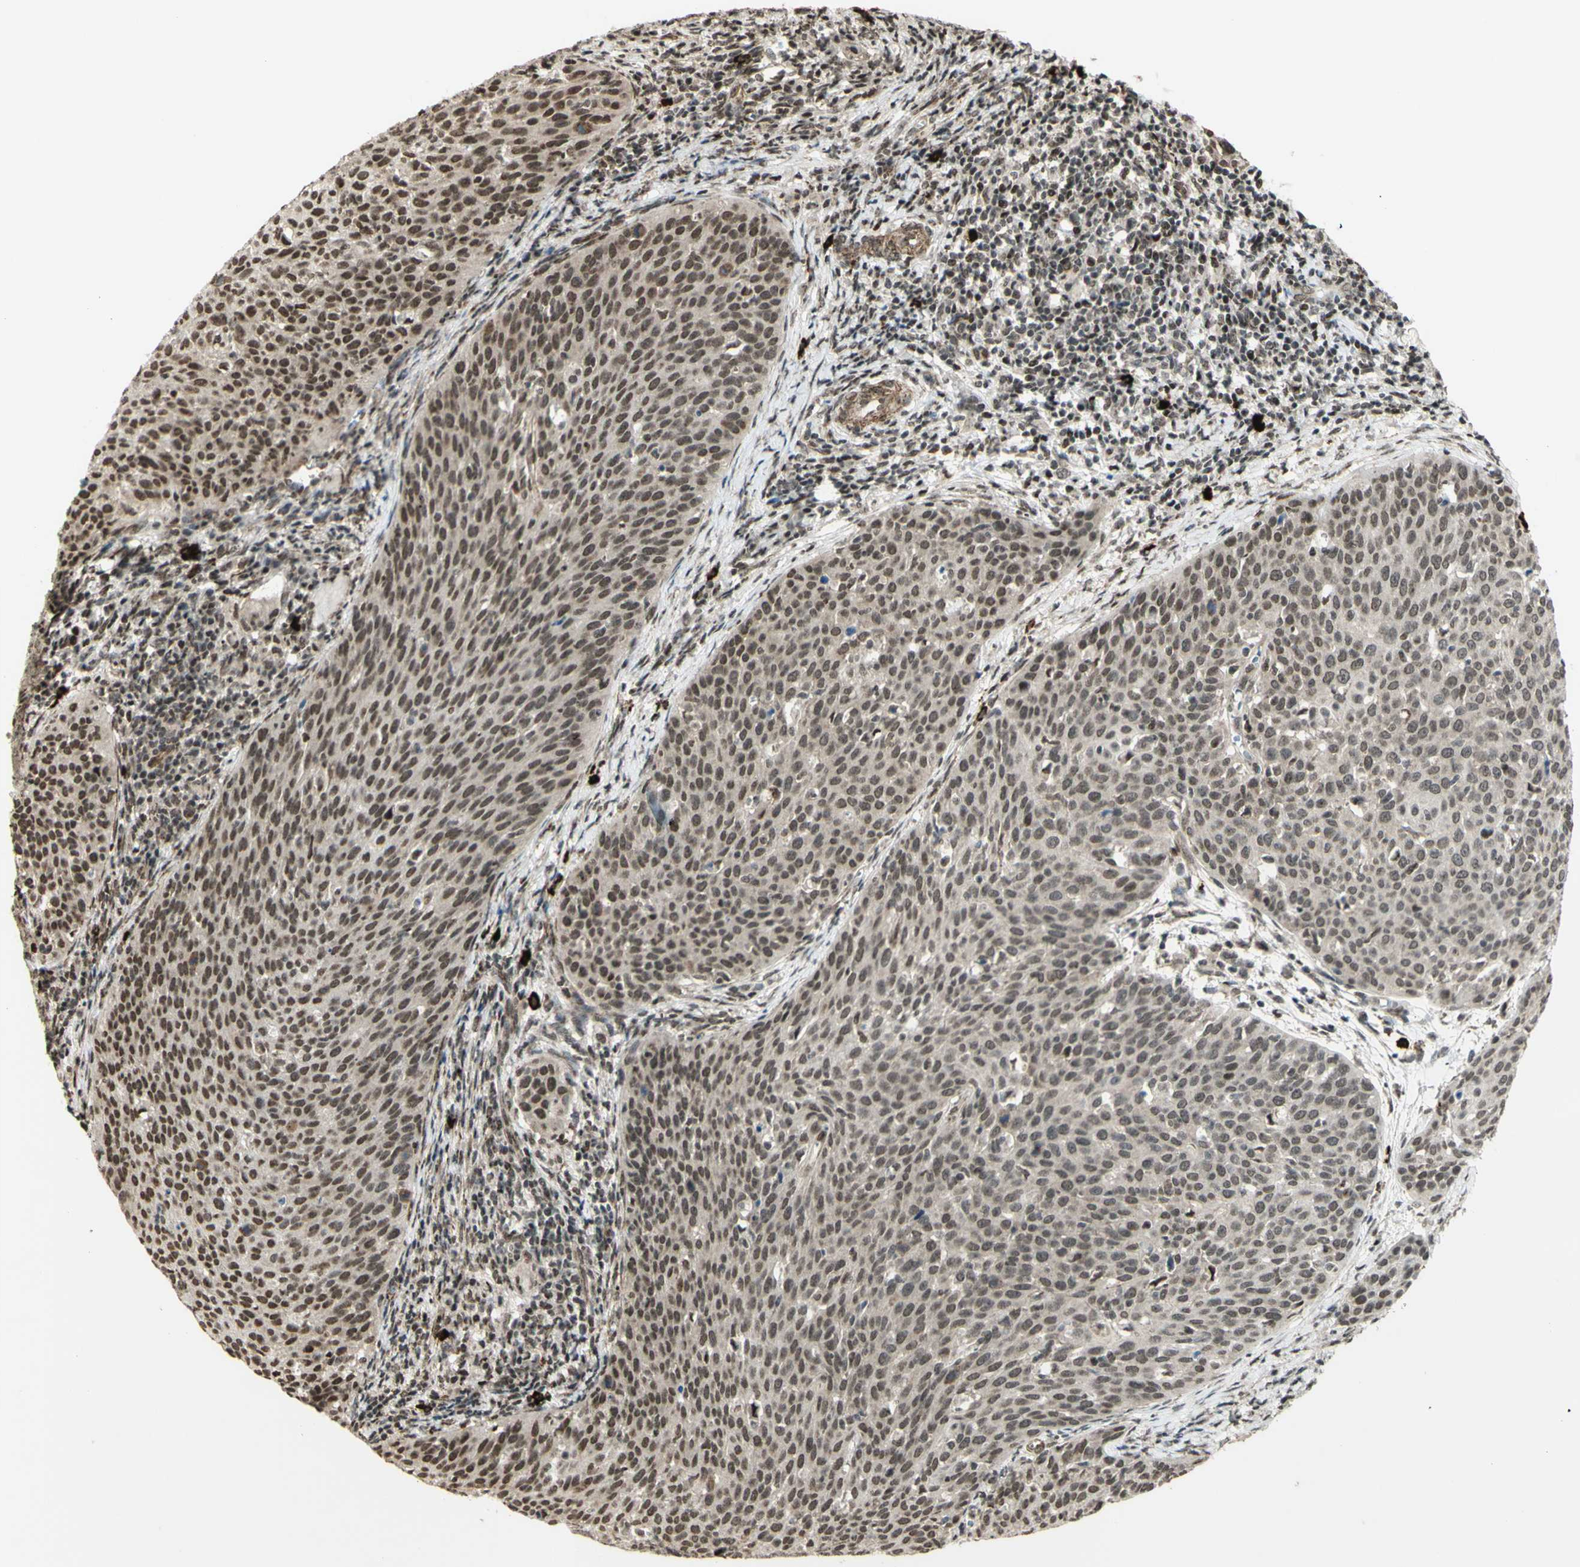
{"staining": {"intensity": "moderate", "quantity": ">75%", "location": "nuclear"}, "tissue": "cervical cancer", "cell_type": "Tumor cells", "image_type": "cancer", "snomed": [{"axis": "morphology", "description": "Squamous cell carcinoma, NOS"}, {"axis": "topography", "description": "Cervix"}], "caption": "Human cervical squamous cell carcinoma stained with a brown dye reveals moderate nuclear positive staining in about >75% of tumor cells.", "gene": "ZMYM6", "patient": {"sex": "female", "age": 38}}